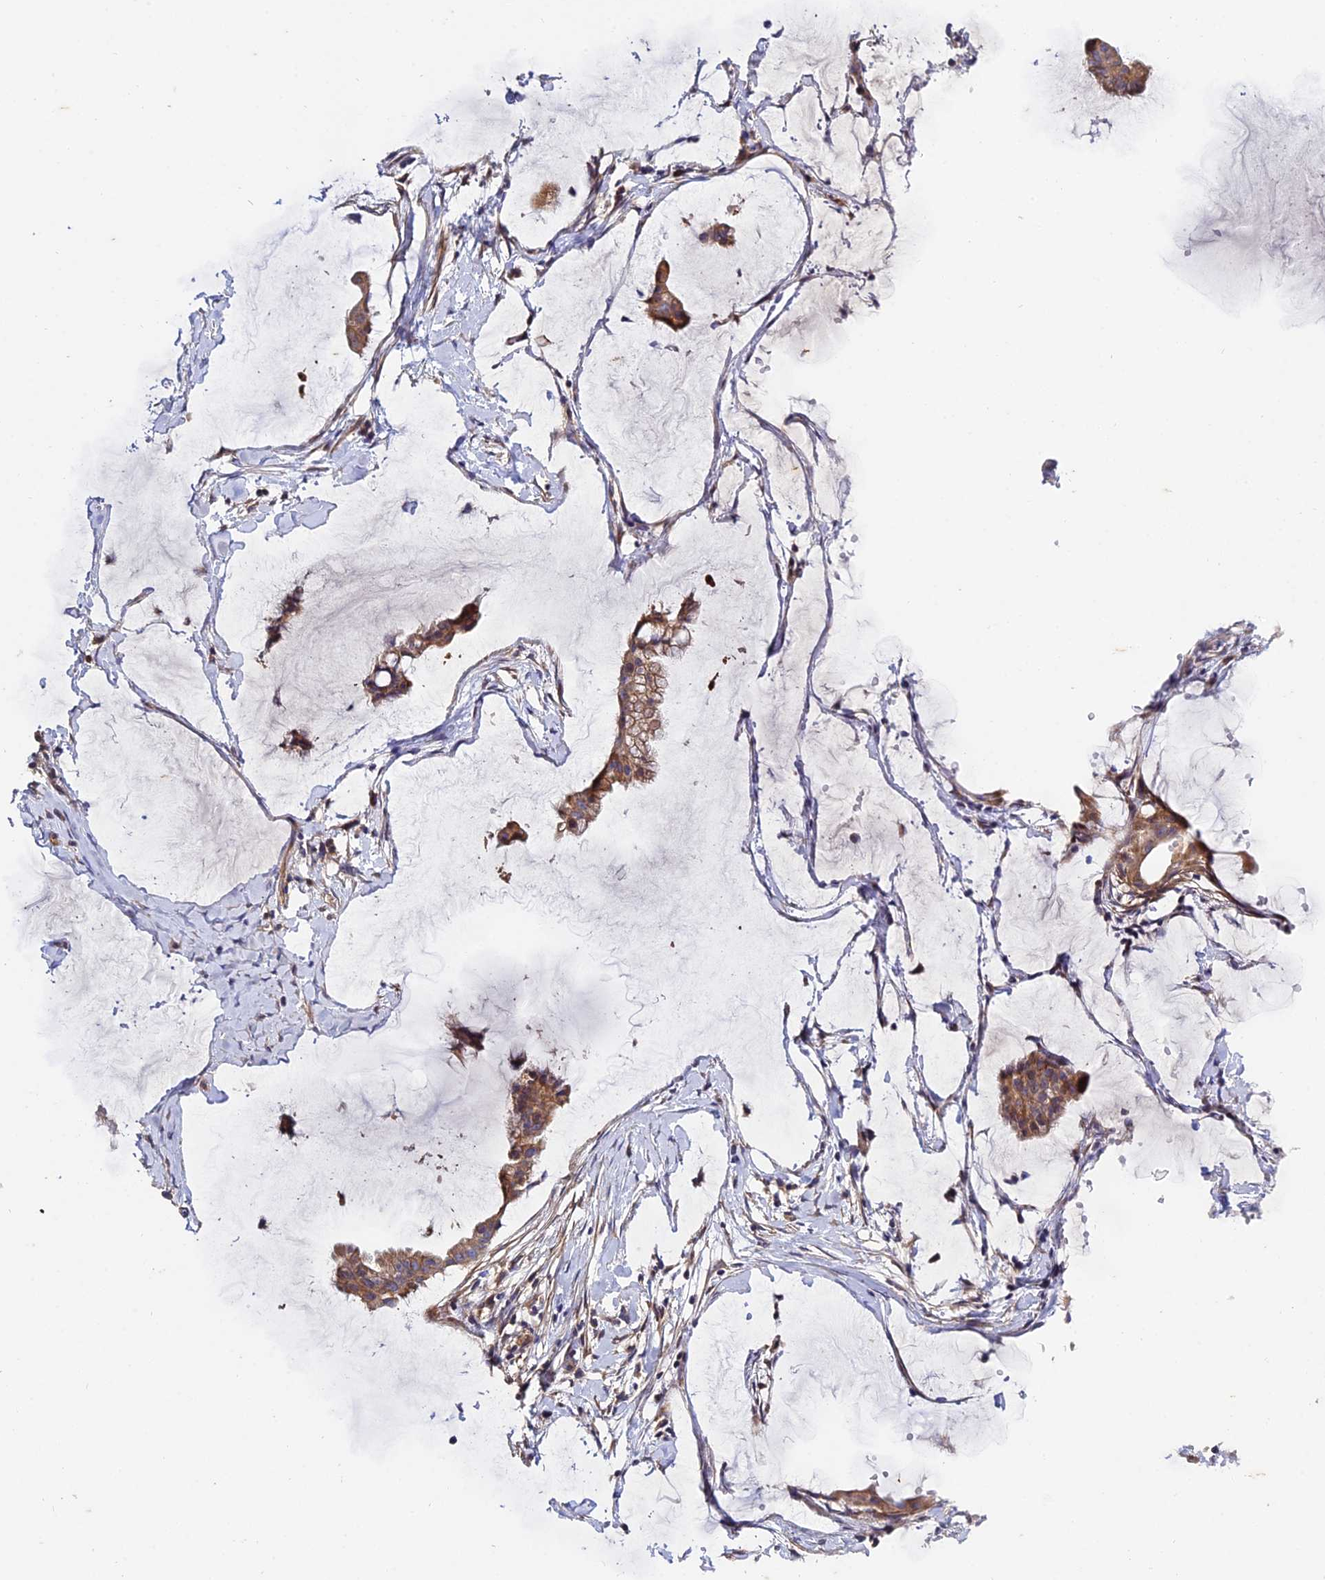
{"staining": {"intensity": "moderate", "quantity": ">75%", "location": "cytoplasmic/membranous"}, "tissue": "ovarian cancer", "cell_type": "Tumor cells", "image_type": "cancer", "snomed": [{"axis": "morphology", "description": "Cystadenocarcinoma, mucinous, NOS"}, {"axis": "topography", "description": "Ovary"}], "caption": "Moderate cytoplasmic/membranous expression is seen in about >75% of tumor cells in mucinous cystadenocarcinoma (ovarian). (DAB IHC, brown staining for protein, blue staining for nuclei).", "gene": "ARL6IP1", "patient": {"sex": "female", "age": 73}}